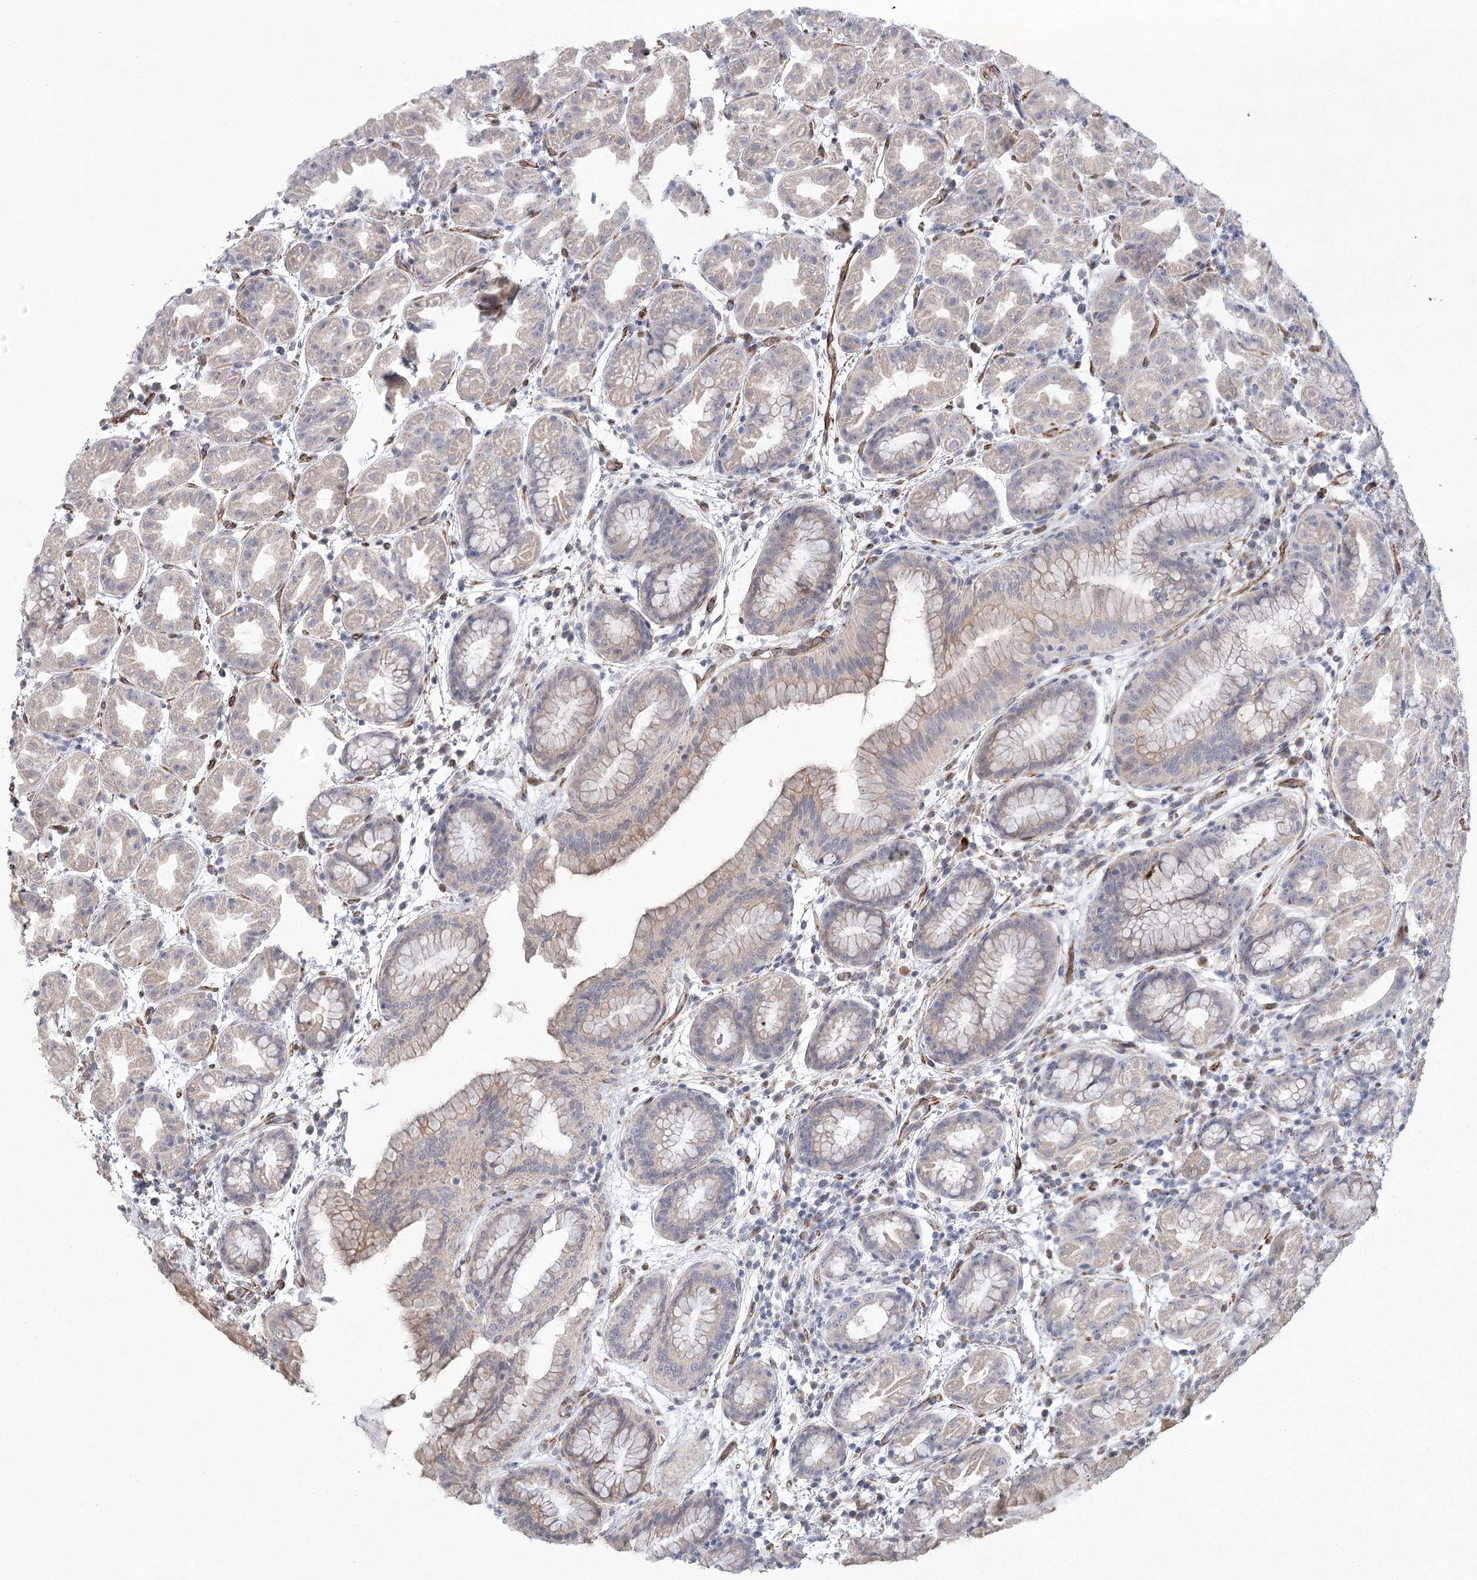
{"staining": {"intensity": "weak", "quantity": "25%-75%", "location": "cytoplasmic/membranous"}, "tissue": "stomach", "cell_type": "Glandular cells", "image_type": "normal", "snomed": [{"axis": "morphology", "description": "Normal tissue, NOS"}, {"axis": "topography", "description": "Stomach"}], "caption": "A brown stain shows weak cytoplasmic/membranous expression of a protein in glandular cells of normal human stomach.", "gene": "MEPE", "patient": {"sex": "female", "age": 79}}